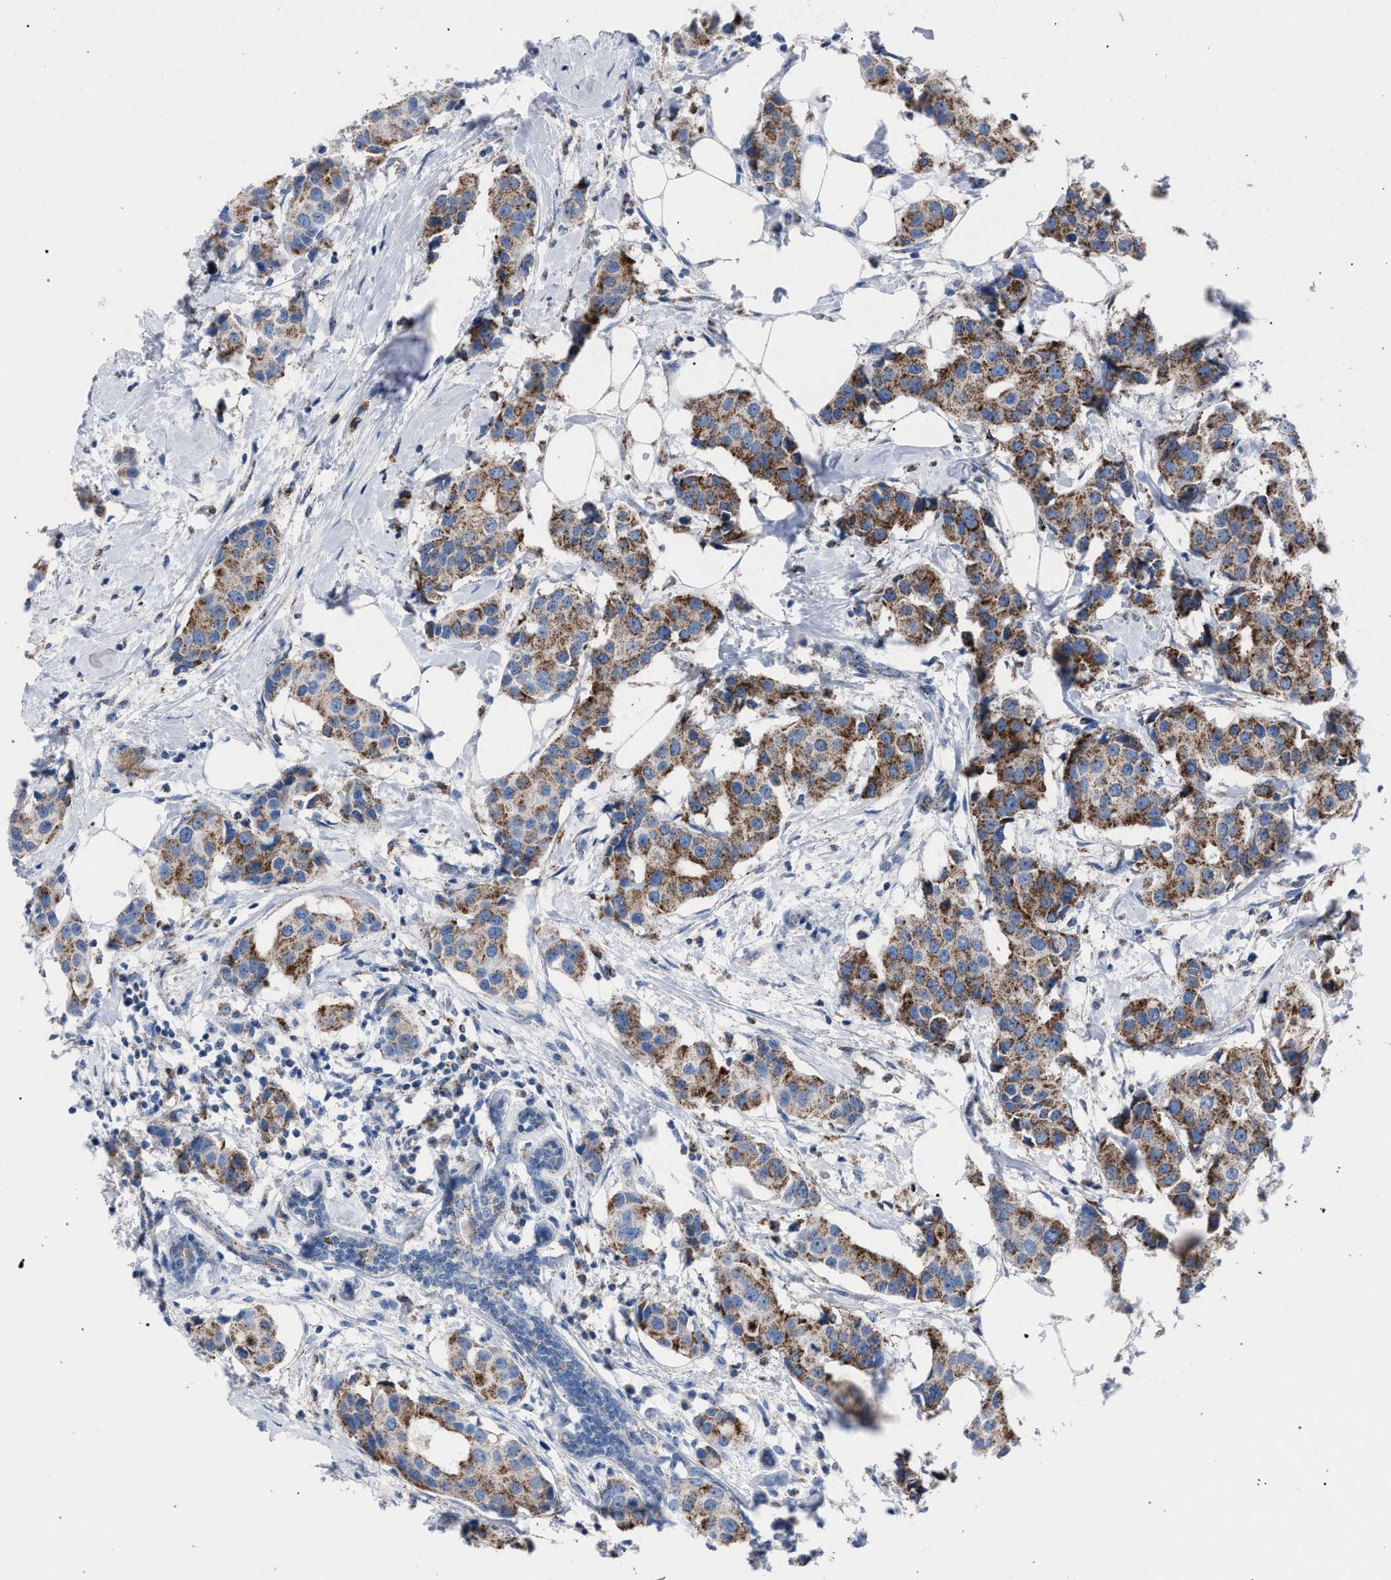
{"staining": {"intensity": "moderate", "quantity": ">75%", "location": "cytoplasmic/membranous"}, "tissue": "breast cancer", "cell_type": "Tumor cells", "image_type": "cancer", "snomed": [{"axis": "morphology", "description": "Normal tissue, NOS"}, {"axis": "morphology", "description": "Duct carcinoma"}, {"axis": "topography", "description": "Breast"}], "caption": "DAB immunohistochemical staining of human breast infiltrating ductal carcinoma reveals moderate cytoplasmic/membranous protein positivity in about >75% of tumor cells.", "gene": "HSD17B4", "patient": {"sex": "female", "age": 39}}